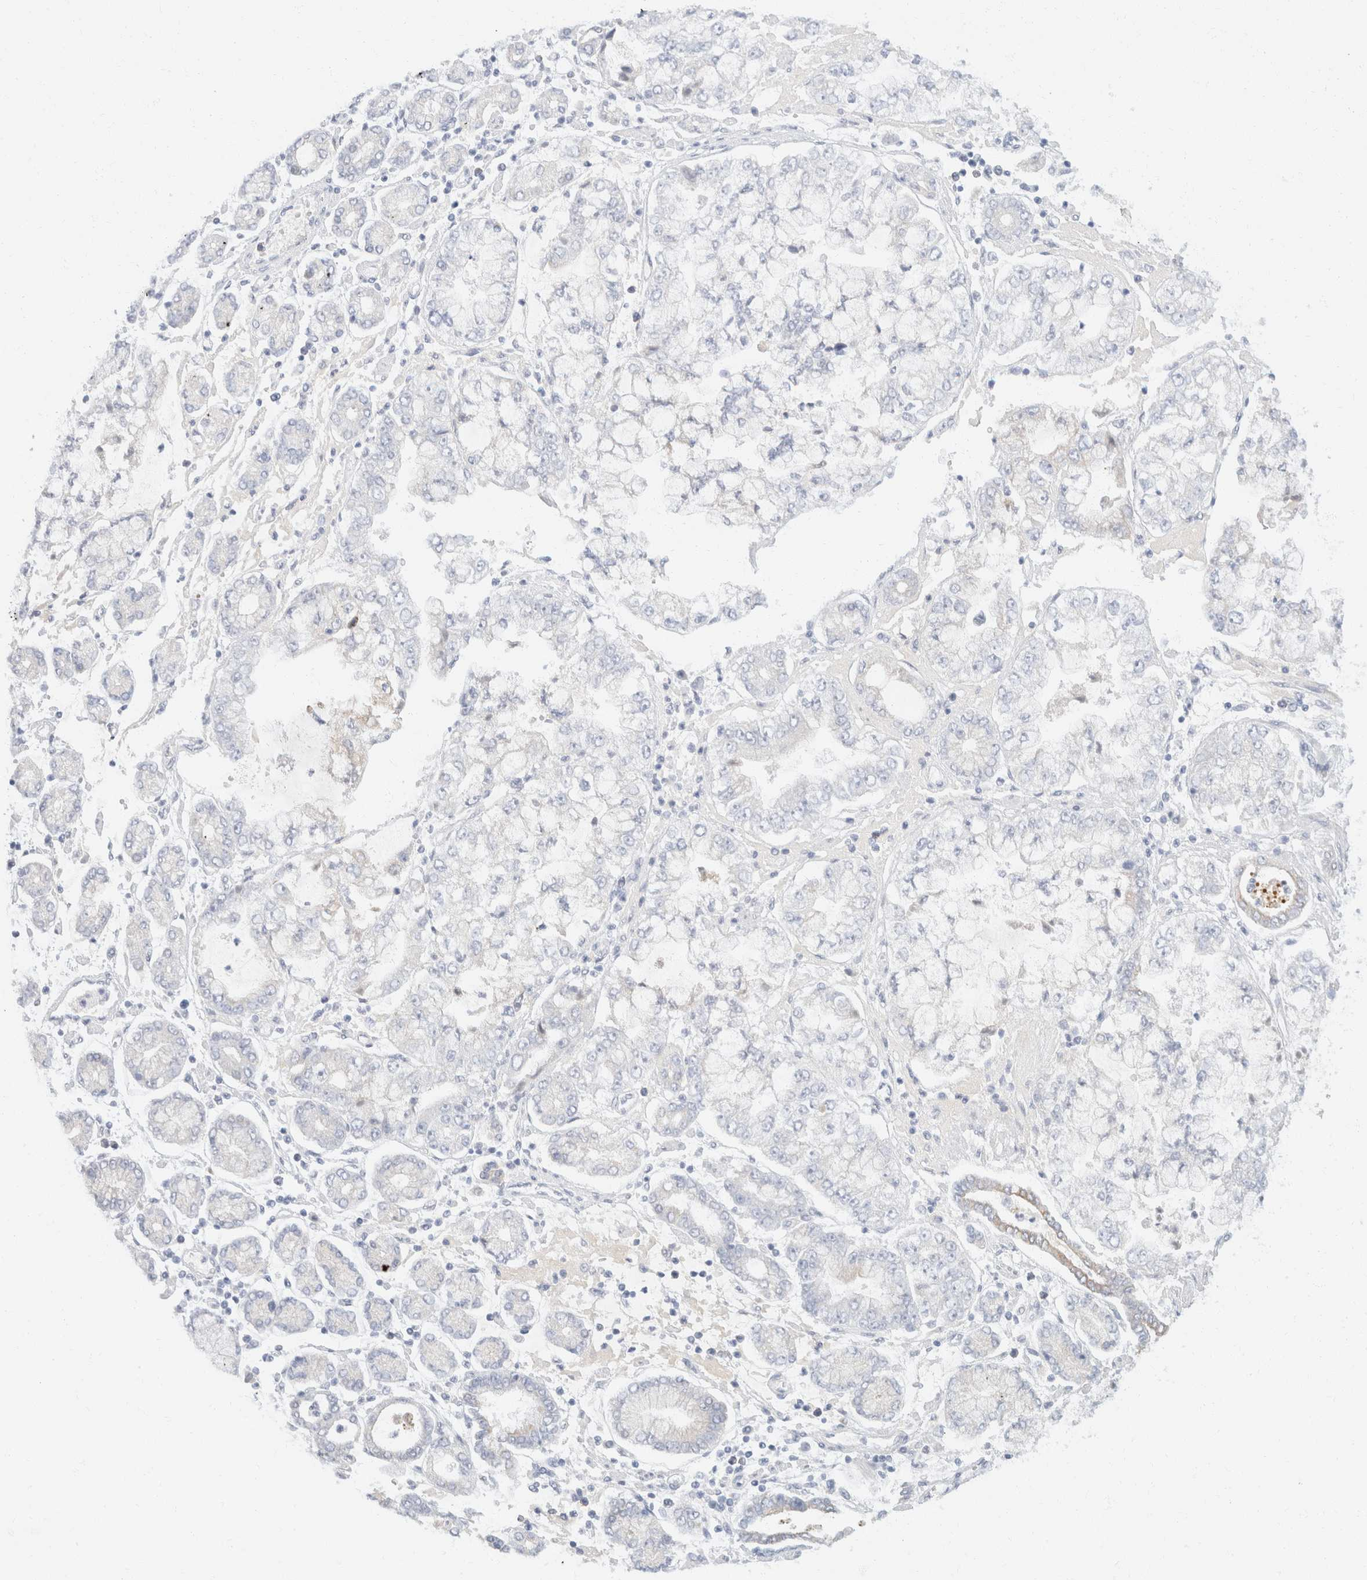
{"staining": {"intensity": "negative", "quantity": "none", "location": "none"}, "tissue": "stomach cancer", "cell_type": "Tumor cells", "image_type": "cancer", "snomed": [{"axis": "morphology", "description": "Adenocarcinoma, NOS"}, {"axis": "topography", "description": "Stomach"}], "caption": "Immunohistochemistry micrograph of neoplastic tissue: human stomach cancer stained with DAB shows no significant protein expression in tumor cells.", "gene": "KRT20", "patient": {"sex": "male", "age": 76}}